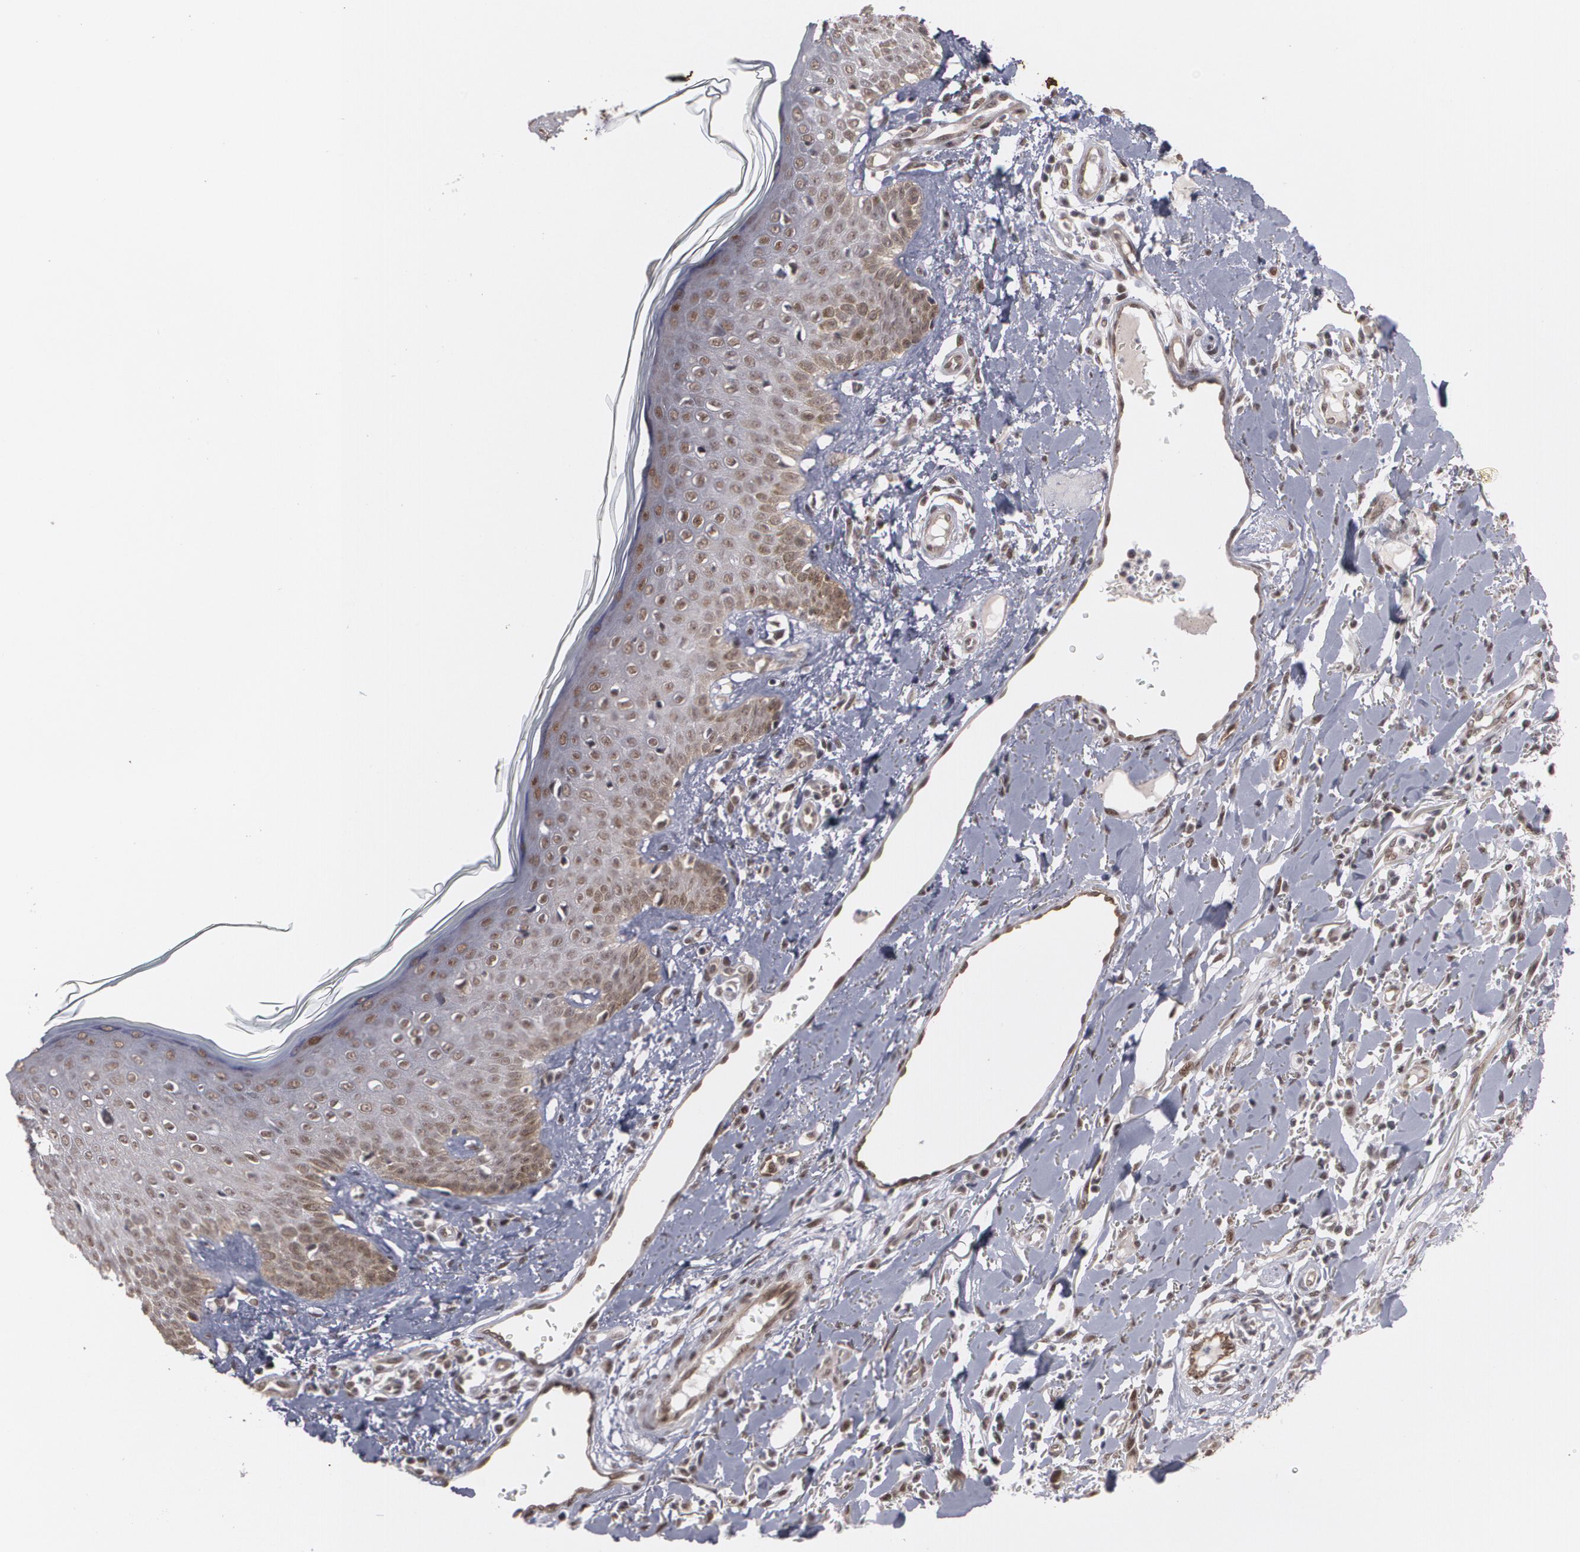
{"staining": {"intensity": "moderate", "quantity": ">75%", "location": "nuclear"}, "tissue": "skin cancer", "cell_type": "Tumor cells", "image_type": "cancer", "snomed": [{"axis": "morphology", "description": "Squamous cell carcinoma, NOS"}, {"axis": "topography", "description": "Skin"}], "caption": "Skin squamous cell carcinoma stained for a protein (brown) demonstrates moderate nuclear positive staining in approximately >75% of tumor cells.", "gene": "ZNF75A", "patient": {"sex": "female", "age": 59}}